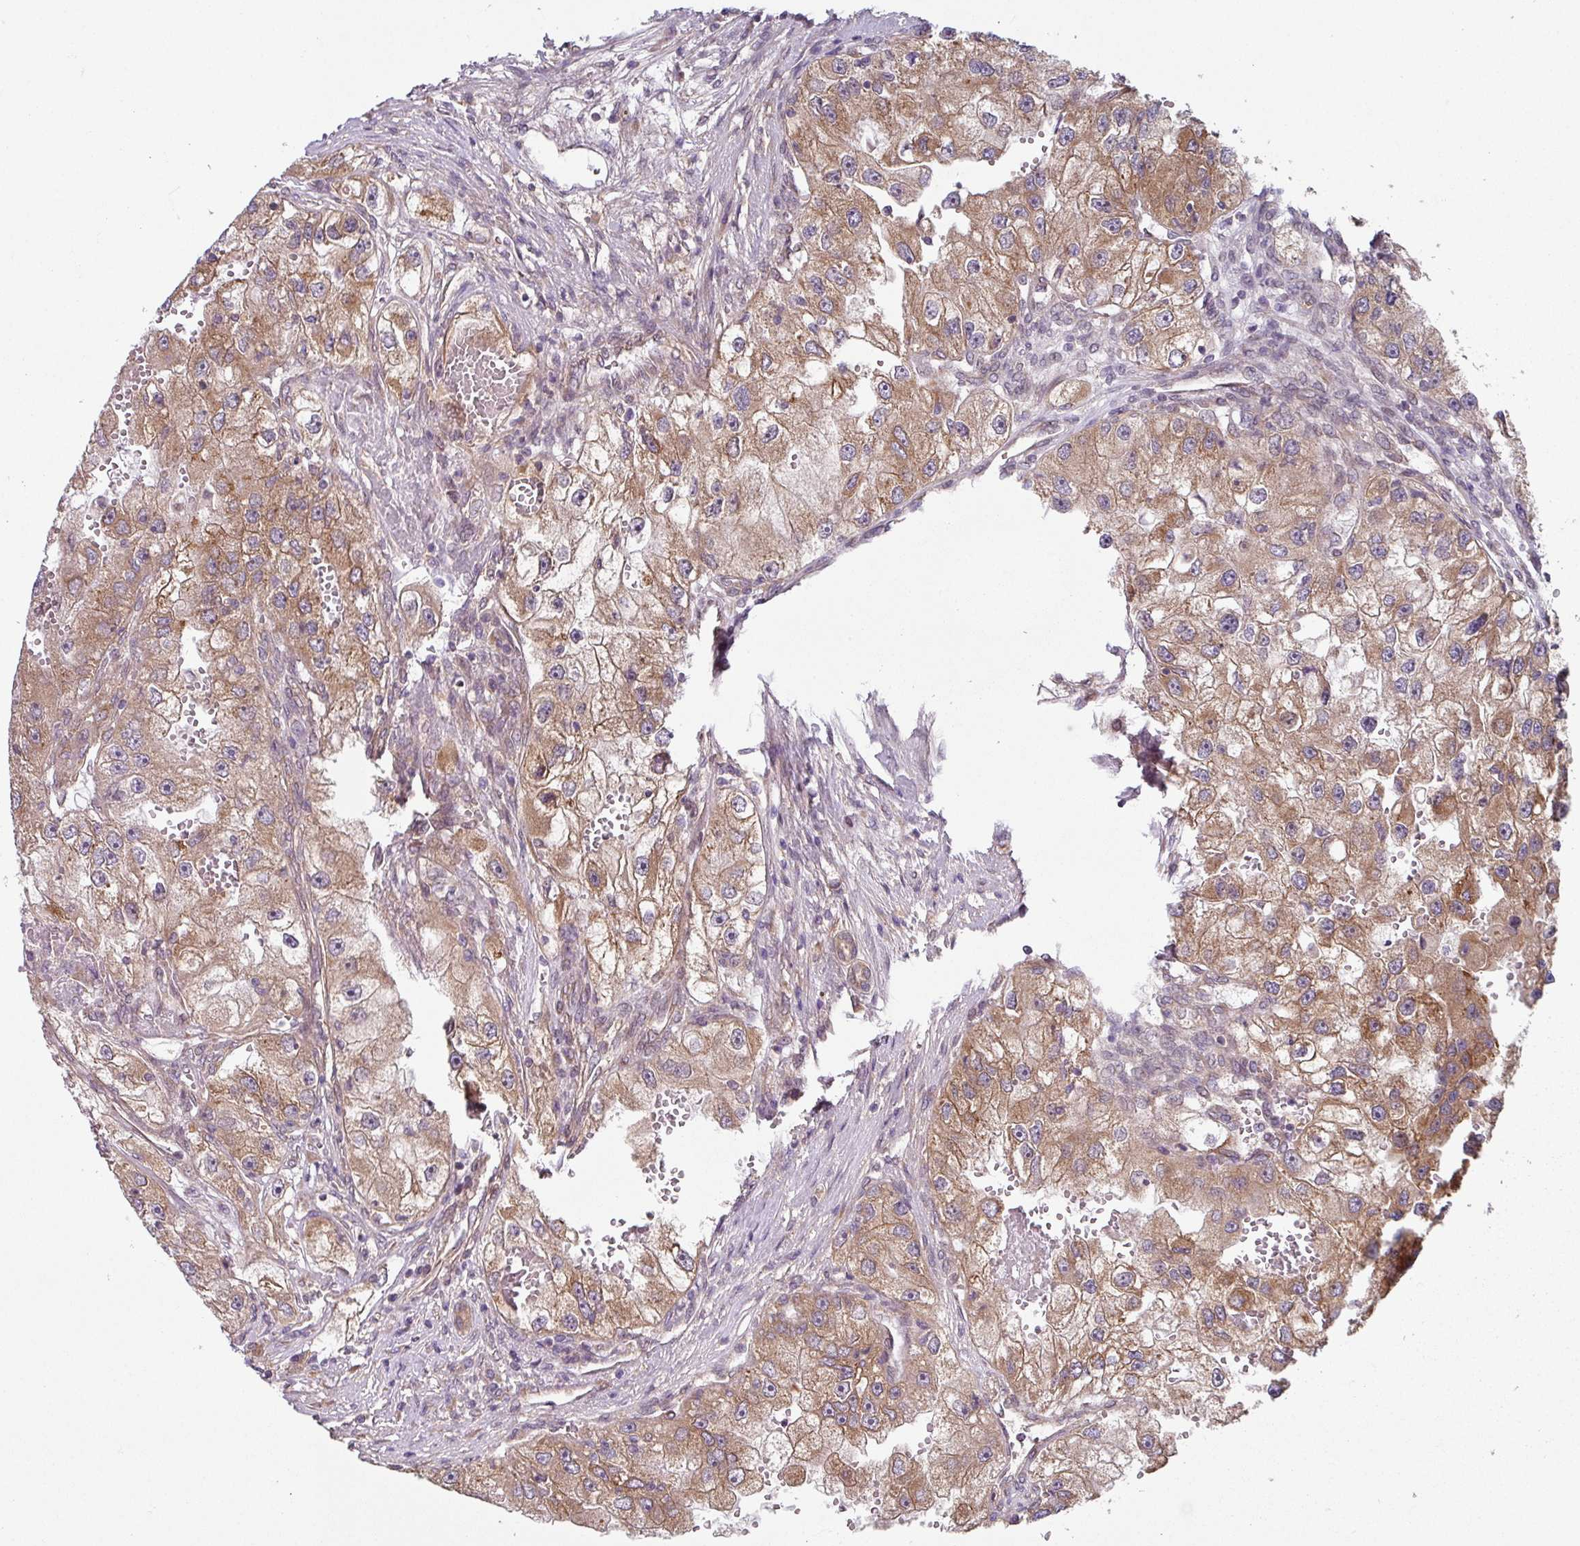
{"staining": {"intensity": "moderate", "quantity": ">75%", "location": "cytoplasmic/membranous"}, "tissue": "renal cancer", "cell_type": "Tumor cells", "image_type": "cancer", "snomed": [{"axis": "morphology", "description": "Adenocarcinoma, NOS"}, {"axis": "topography", "description": "Kidney"}], "caption": "Protein expression analysis of adenocarcinoma (renal) reveals moderate cytoplasmic/membranous positivity in approximately >75% of tumor cells.", "gene": "CAMLG", "patient": {"sex": "male", "age": 63}}